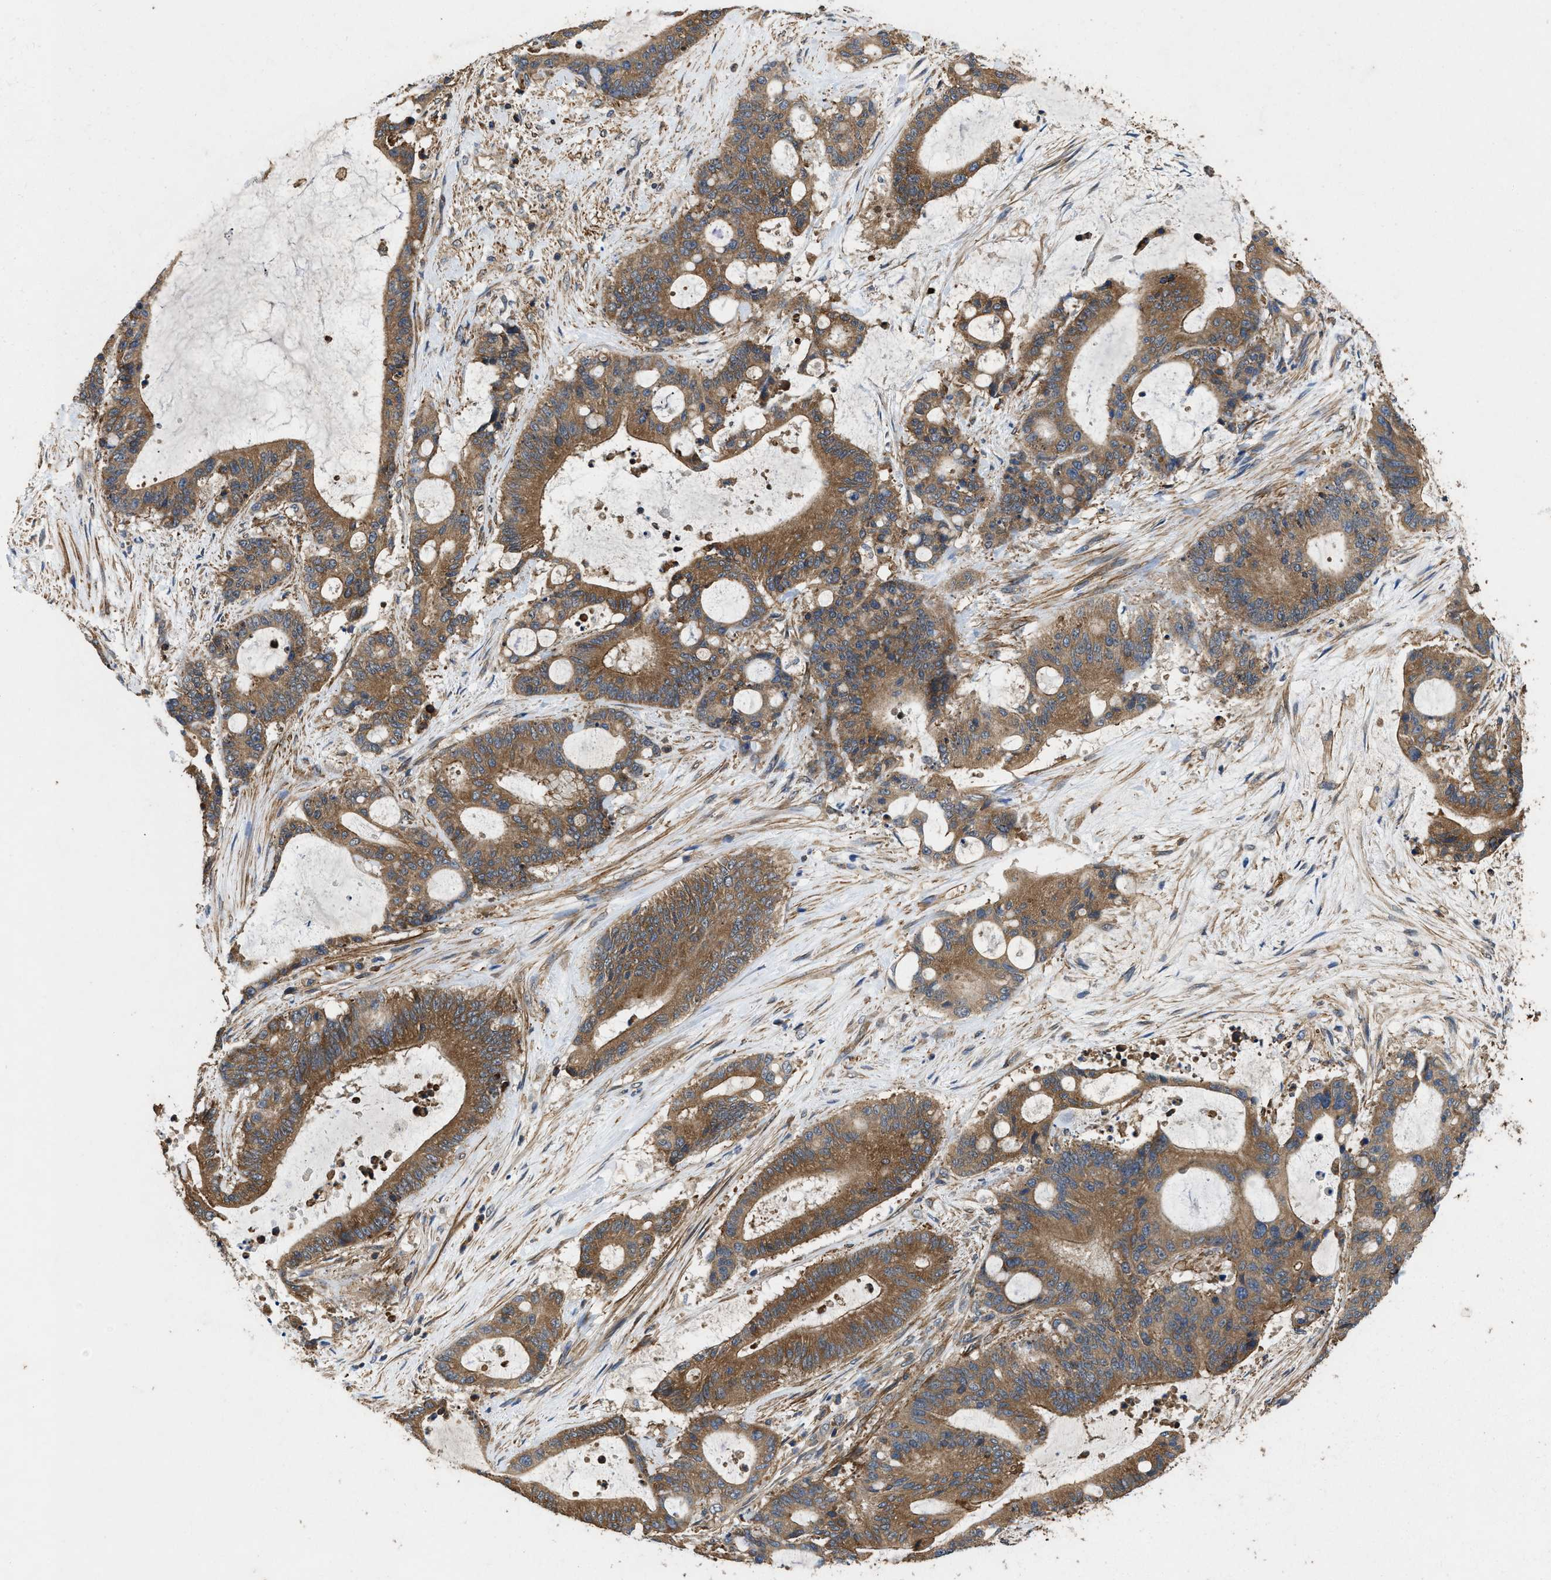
{"staining": {"intensity": "moderate", "quantity": ">75%", "location": "cytoplasmic/membranous"}, "tissue": "liver cancer", "cell_type": "Tumor cells", "image_type": "cancer", "snomed": [{"axis": "morphology", "description": "Cholangiocarcinoma"}, {"axis": "topography", "description": "Liver"}], "caption": "Immunohistochemistry (IHC) image of human liver cholangiocarcinoma stained for a protein (brown), which reveals medium levels of moderate cytoplasmic/membranous staining in approximately >75% of tumor cells.", "gene": "LINGO2", "patient": {"sex": "female", "age": 73}}